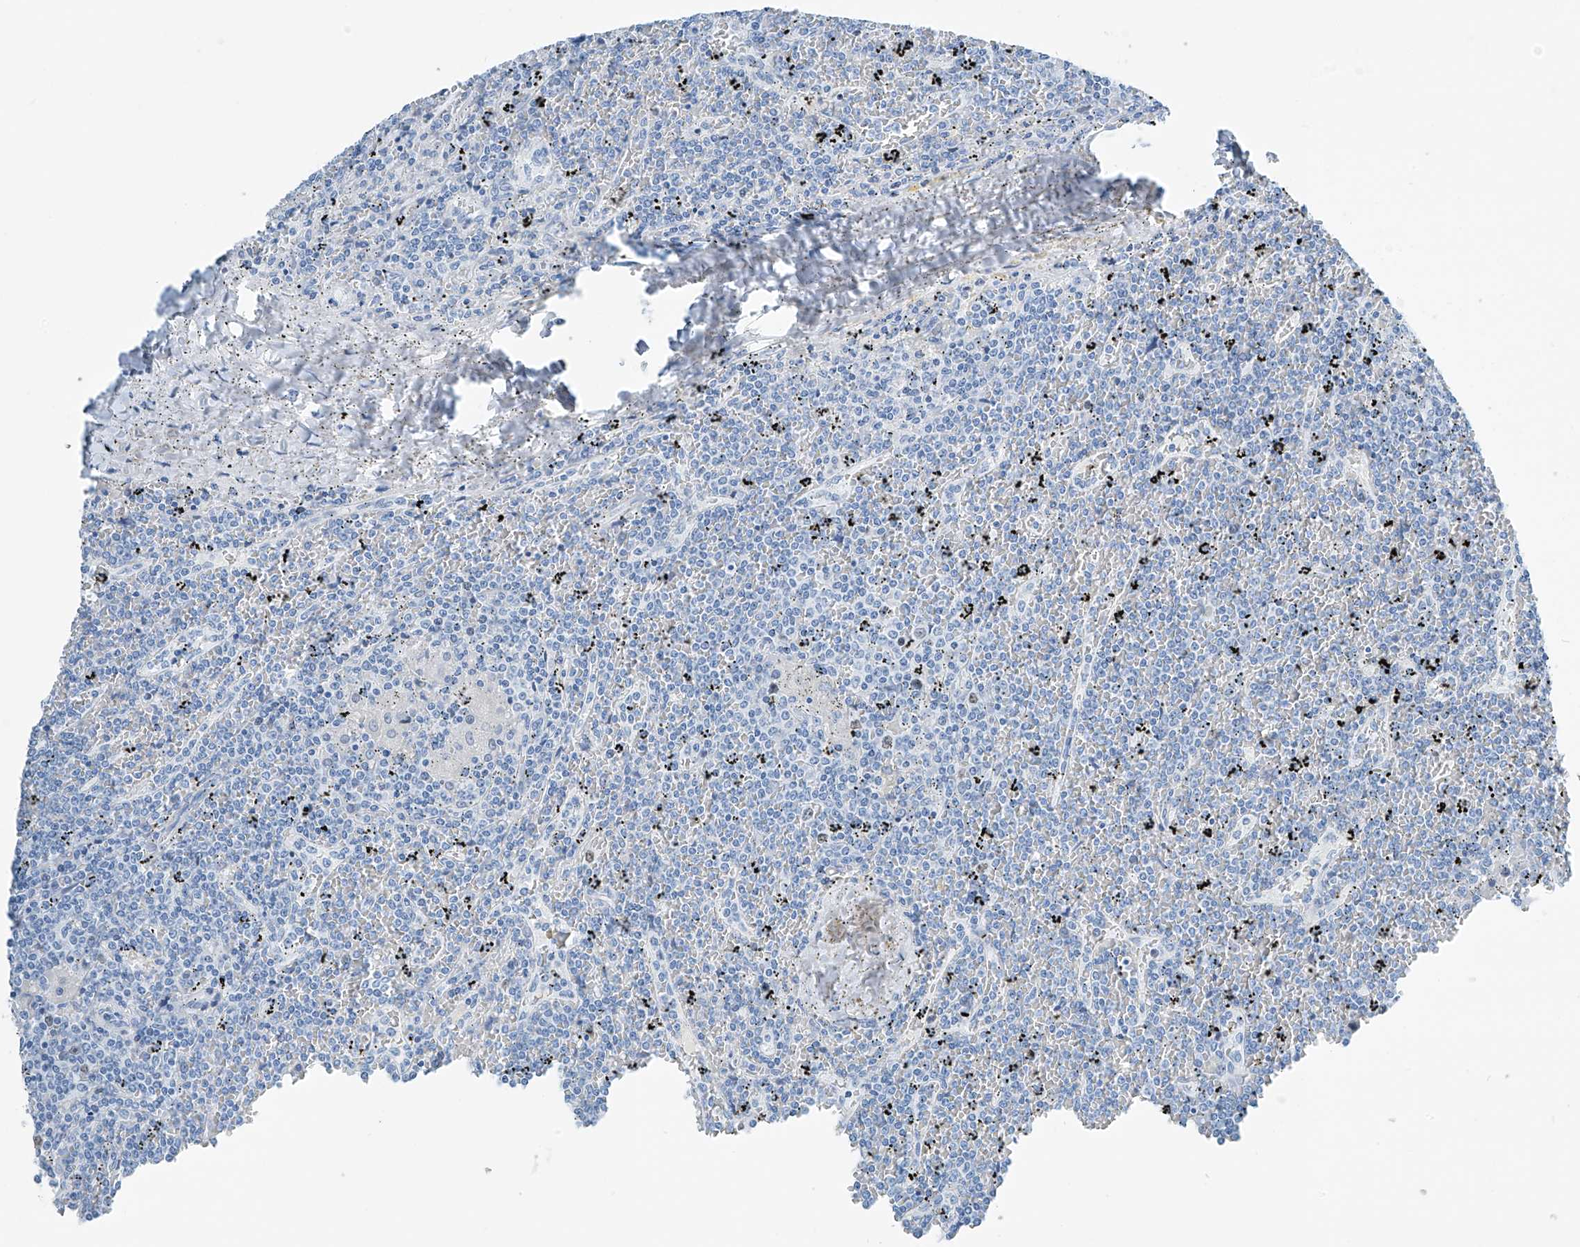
{"staining": {"intensity": "negative", "quantity": "none", "location": "none"}, "tissue": "lymphoma", "cell_type": "Tumor cells", "image_type": "cancer", "snomed": [{"axis": "morphology", "description": "Malignant lymphoma, non-Hodgkin's type, Low grade"}, {"axis": "topography", "description": "Spleen"}], "caption": "High power microscopy histopathology image of an immunohistochemistry histopathology image of low-grade malignant lymphoma, non-Hodgkin's type, revealing no significant expression in tumor cells.", "gene": "SGO2", "patient": {"sex": "female", "age": 19}}